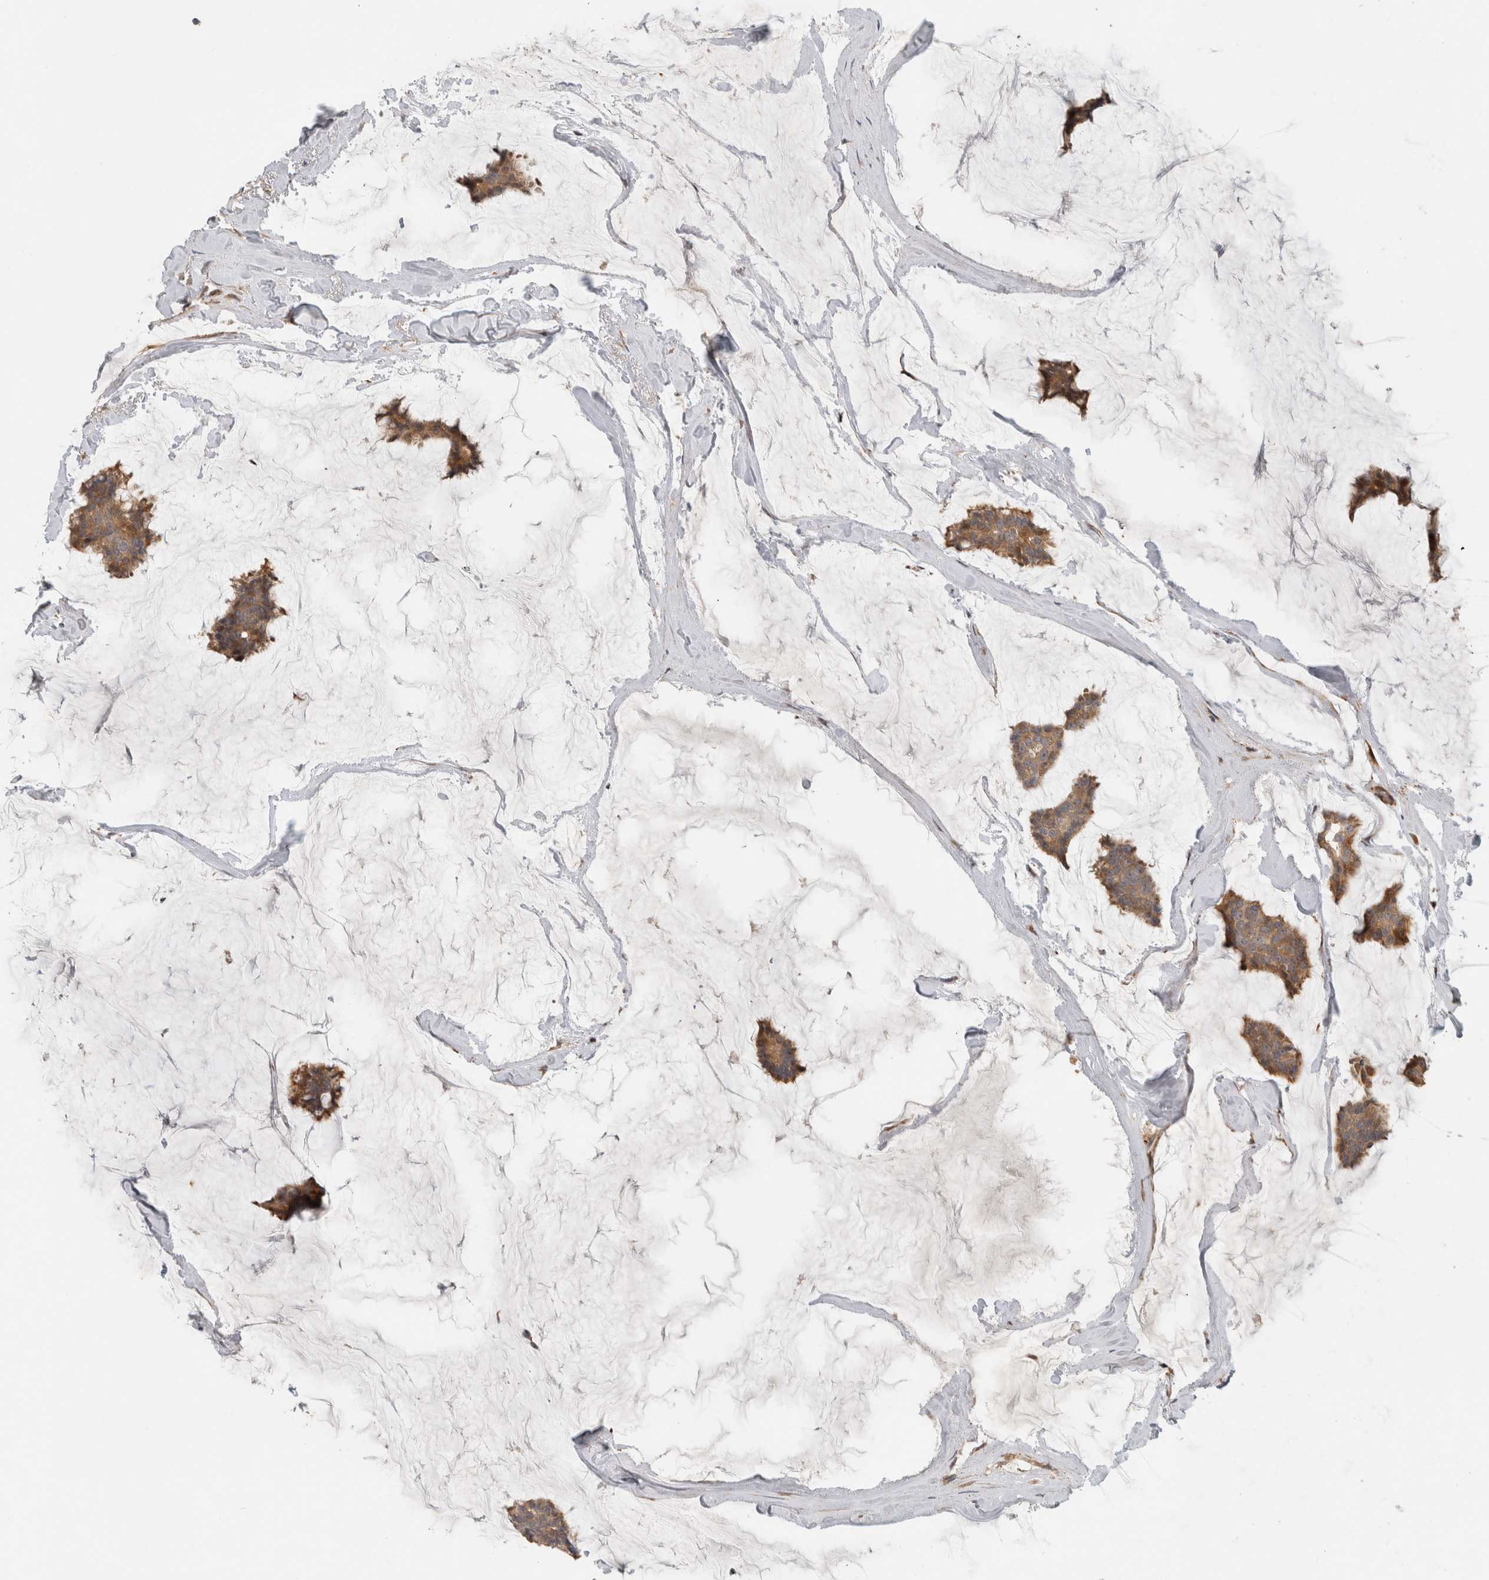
{"staining": {"intensity": "moderate", "quantity": ">75%", "location": "cytoplasmic/membranous"}, "tissue": "breast cancer", "cell_type": "Tumor cells", "image_type": "cancer", "snomed": [{"axis": "morphology", "description": "Duct carcinoma"}, {"axis": "topography", "description": "Breast"}], "caption": "Protein positivity by IHC shows moderate cytoplasmic/membranous staining in approximately >75% of tumor cells in breast intraductal carcinoma.", "gene": "SIPA1L2", "patient": {"sex": "female", "age": 93}}